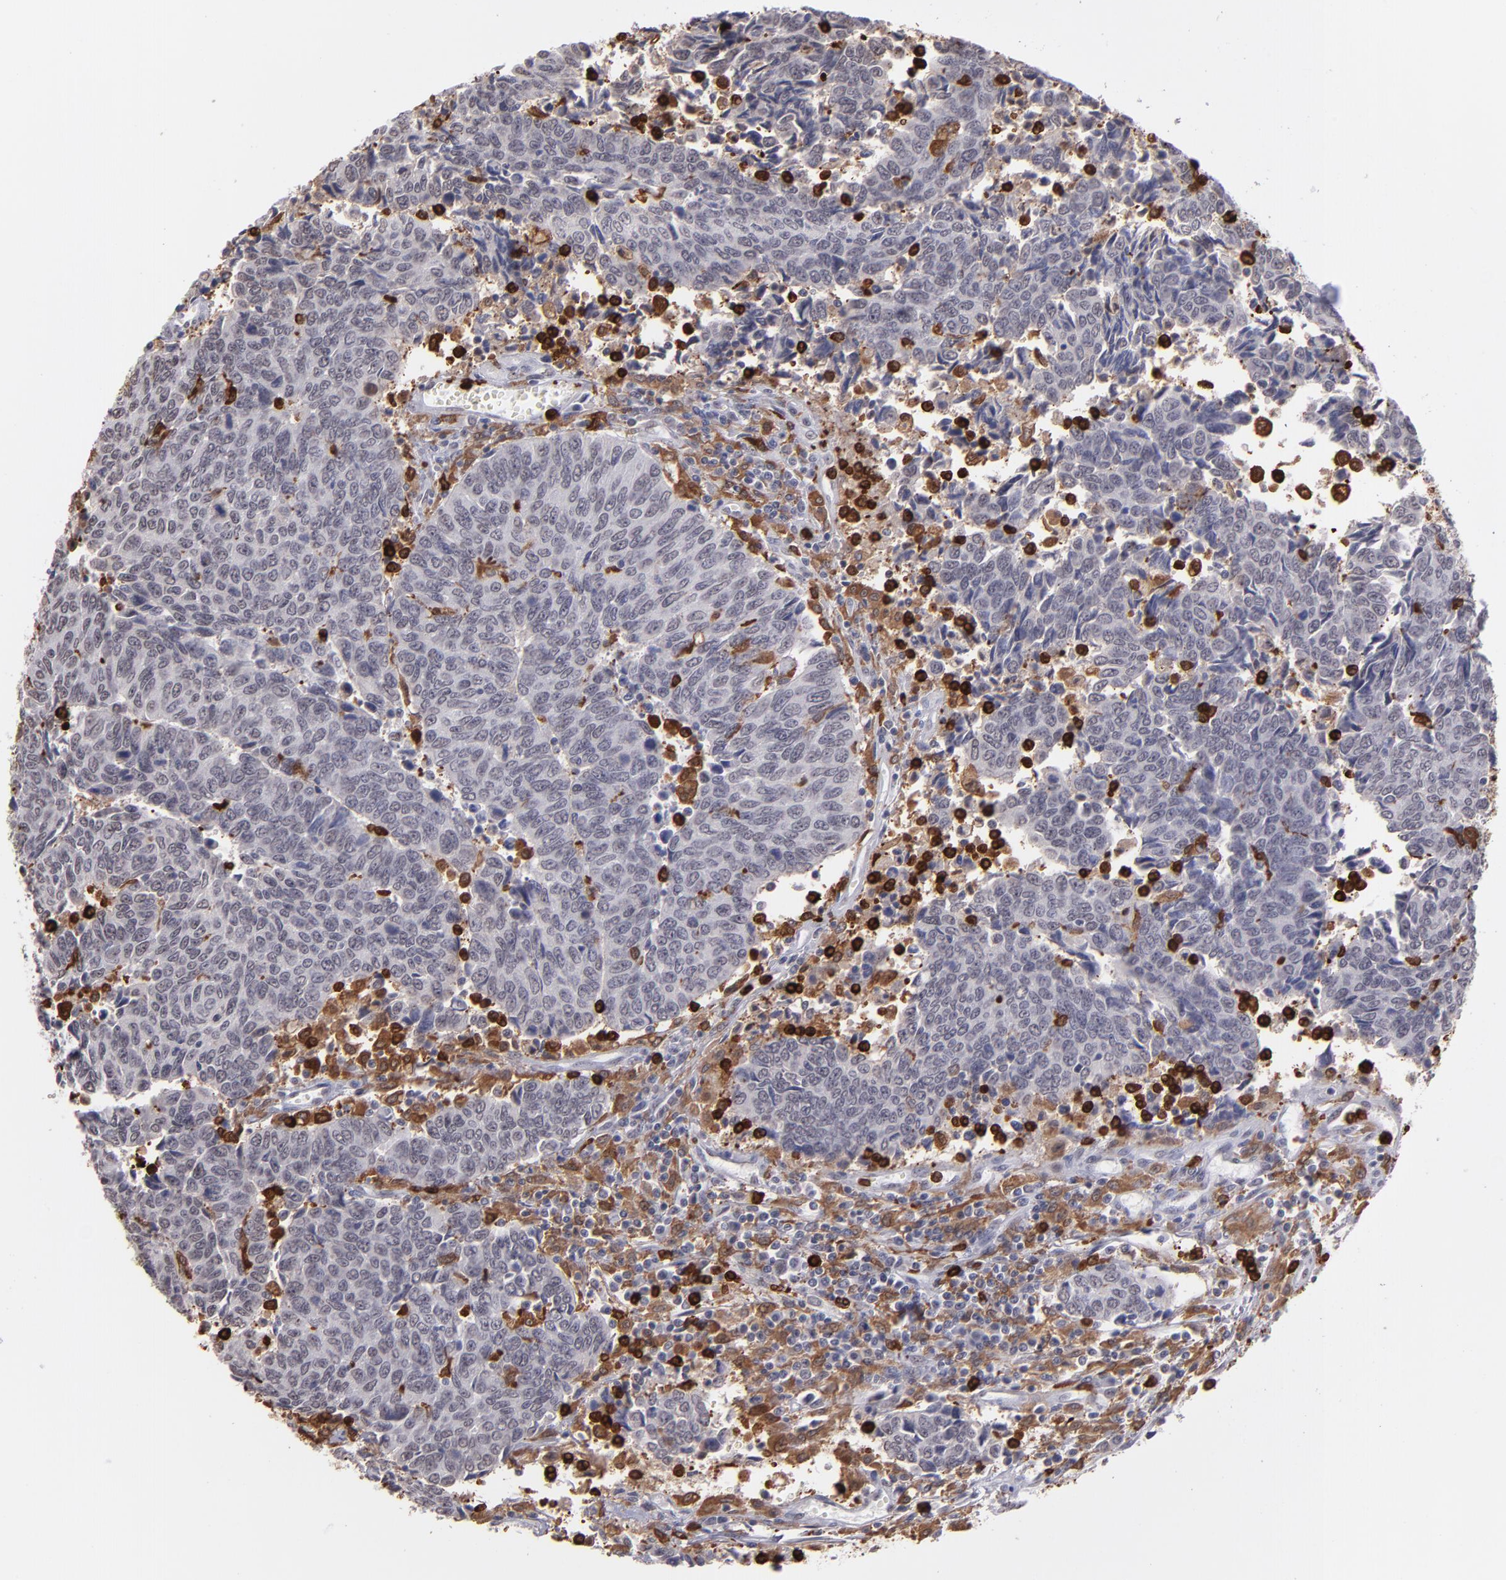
{"staining": {"intensity": "negative", "quantity": "none", "location": "none"}, "tissue": "urothelial cancer", "cell_type": "Tumor cells", "image_type": "cancer", "snomed": [{"axis": "morphology", "description": "Urothelial carcinoma, High grade"}, {"axis": "topography", "description": "Urinary bladder"}], "caption": "Tumor cells are negative for protein expression in human high-grade urothelial carcinoma.", "gene": "NCF2", "patient": {"sex": "male", "age": 86}}